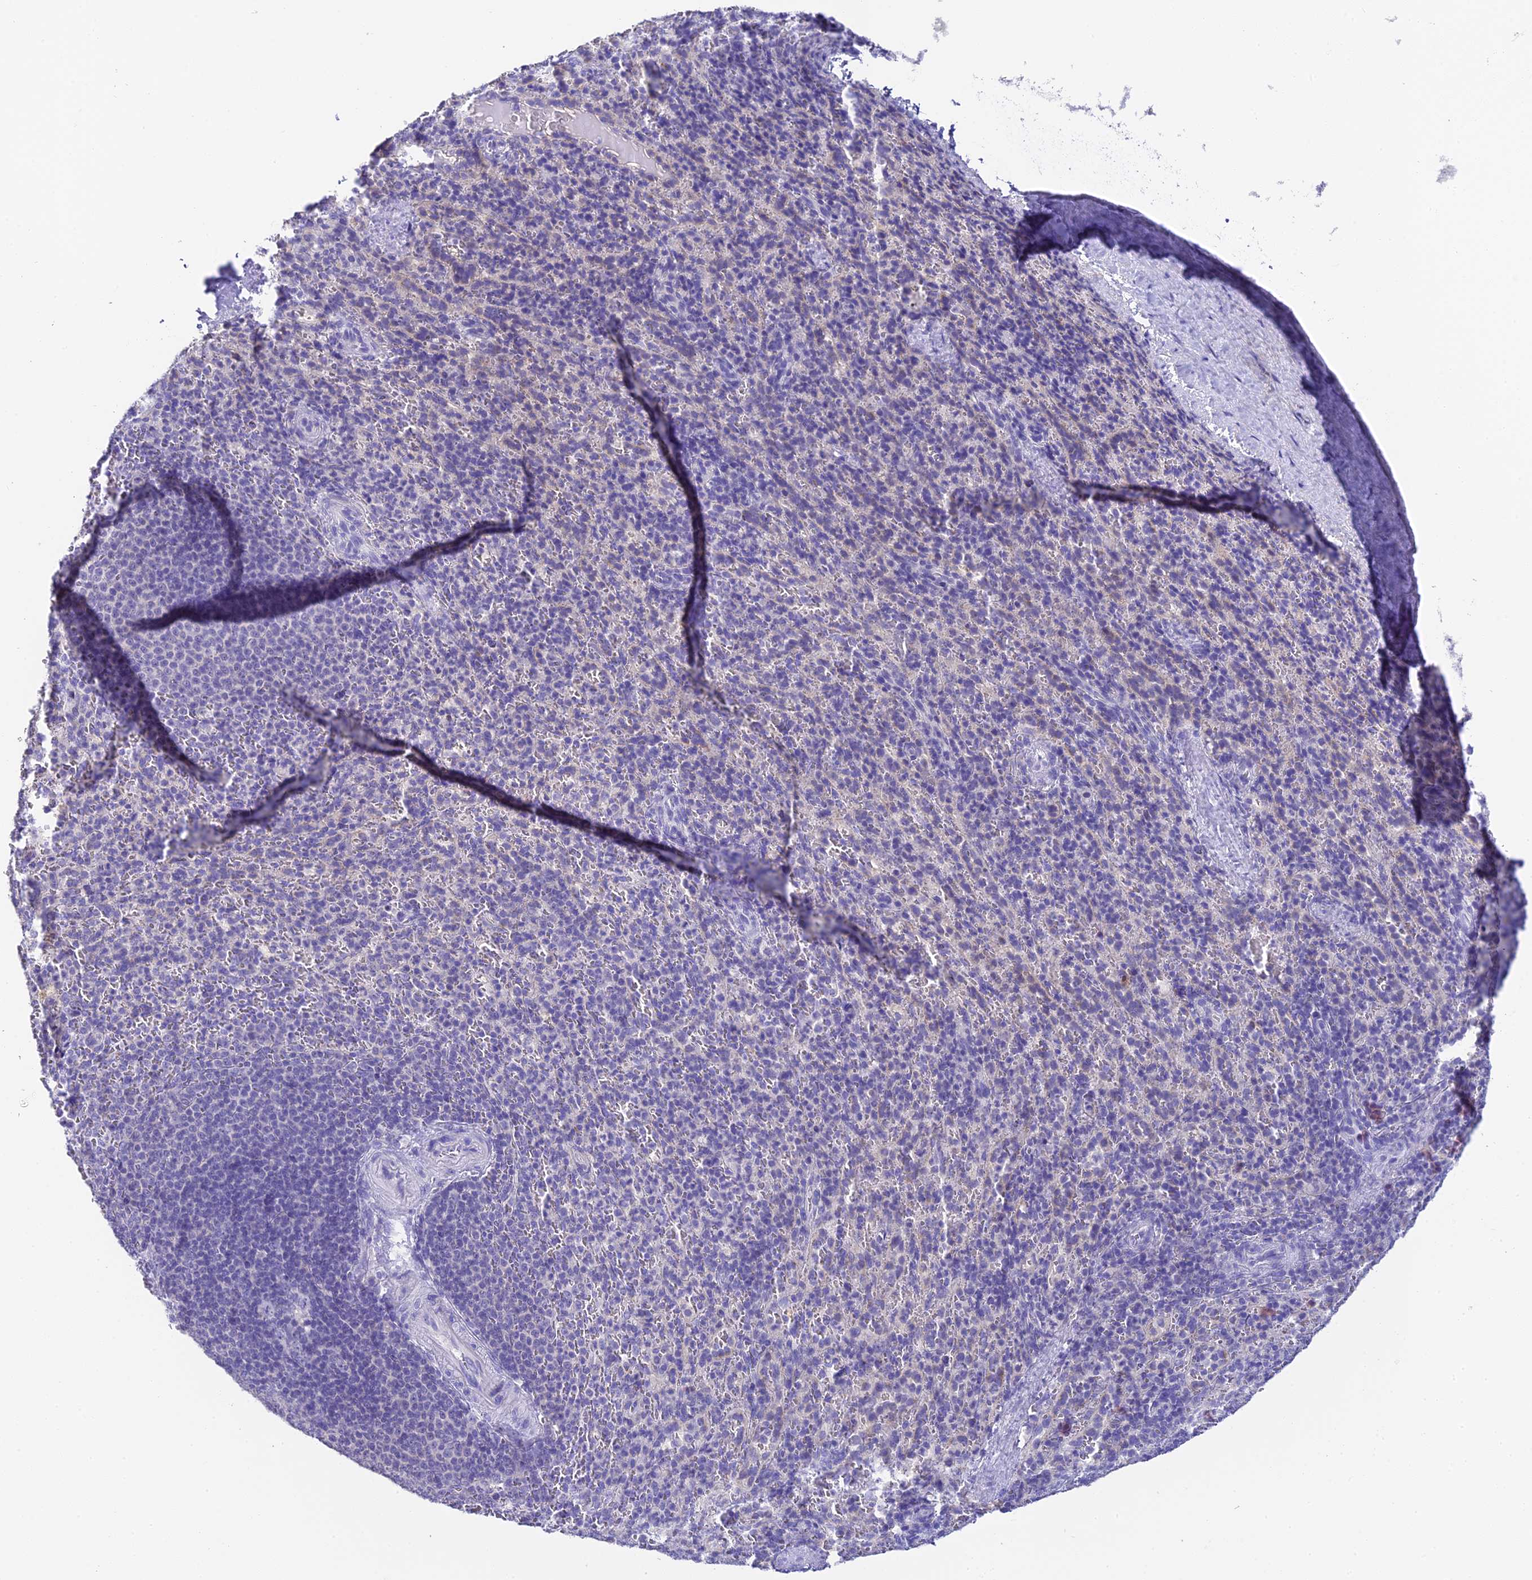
{"staining": {"intensity": "negative", "quantity": "none", "location": "none"}, "tissue": "spleen", "cell_type": "Cells in red pulp", "image_type": "normal", "snomed": [{"axis": "morphology", "description": "Normal tissue, NOS"}, {"axis": "topography", "description": "Spleen"}], "caption": "The immunohistochemistry (IHC) histopathology image has no significant expression in cells in red pulp of spleen.", "gene": "C12orf29", "patient": {"sex": "female", "age": 21}}